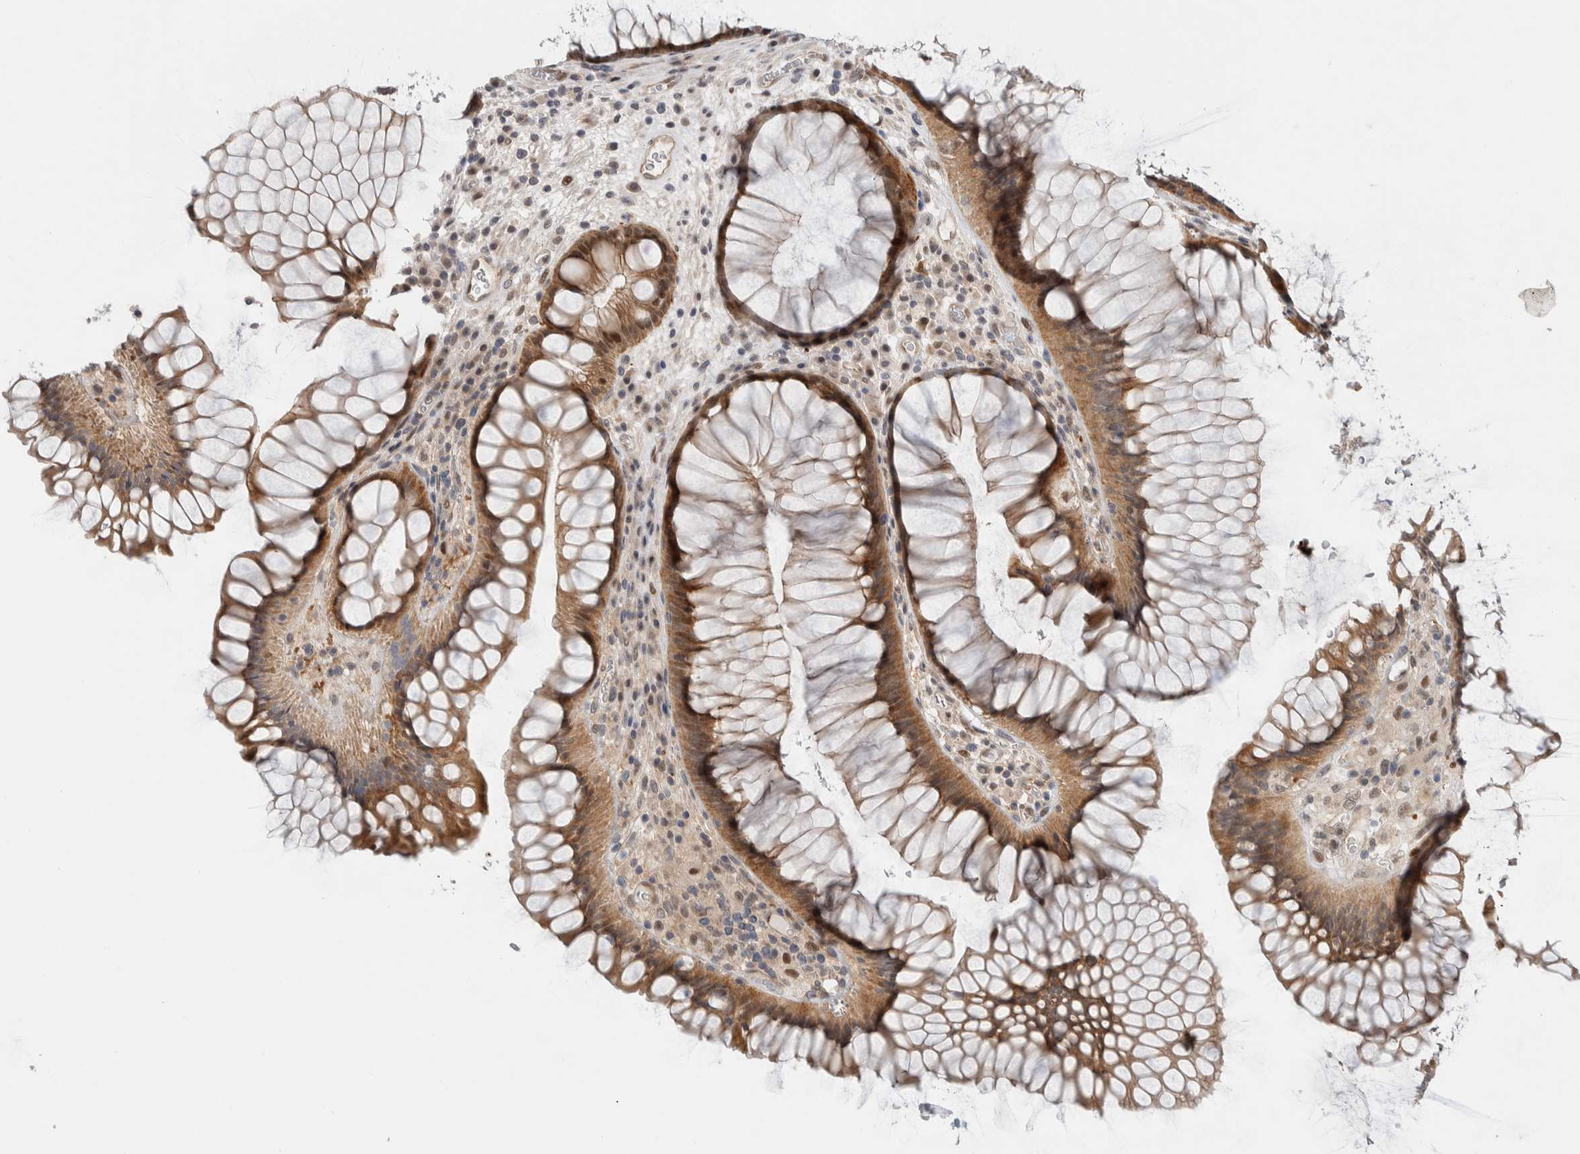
{"staining": {"intensity": "moderate", "quantity": ">75%", "location": "cytoplasmic/membranous"}, "tissue": "rectum", "cell_type": "Glandular cells", "image_type": "normal", "snomed": [{"axis": "morphology", "description": "Normal tissue, NOS"}, {"axis": "topography", "description": "Rectum"}], "caption": "A brown stain shows moderate cytoplasmic/membranous expression of a protein in glandular cells of normal human rectum. (Brightfield microscopy of DAB IHC at high magnification).", "gene": "NCR3LG1", "patient": {"sex": "male", "age": 51}}